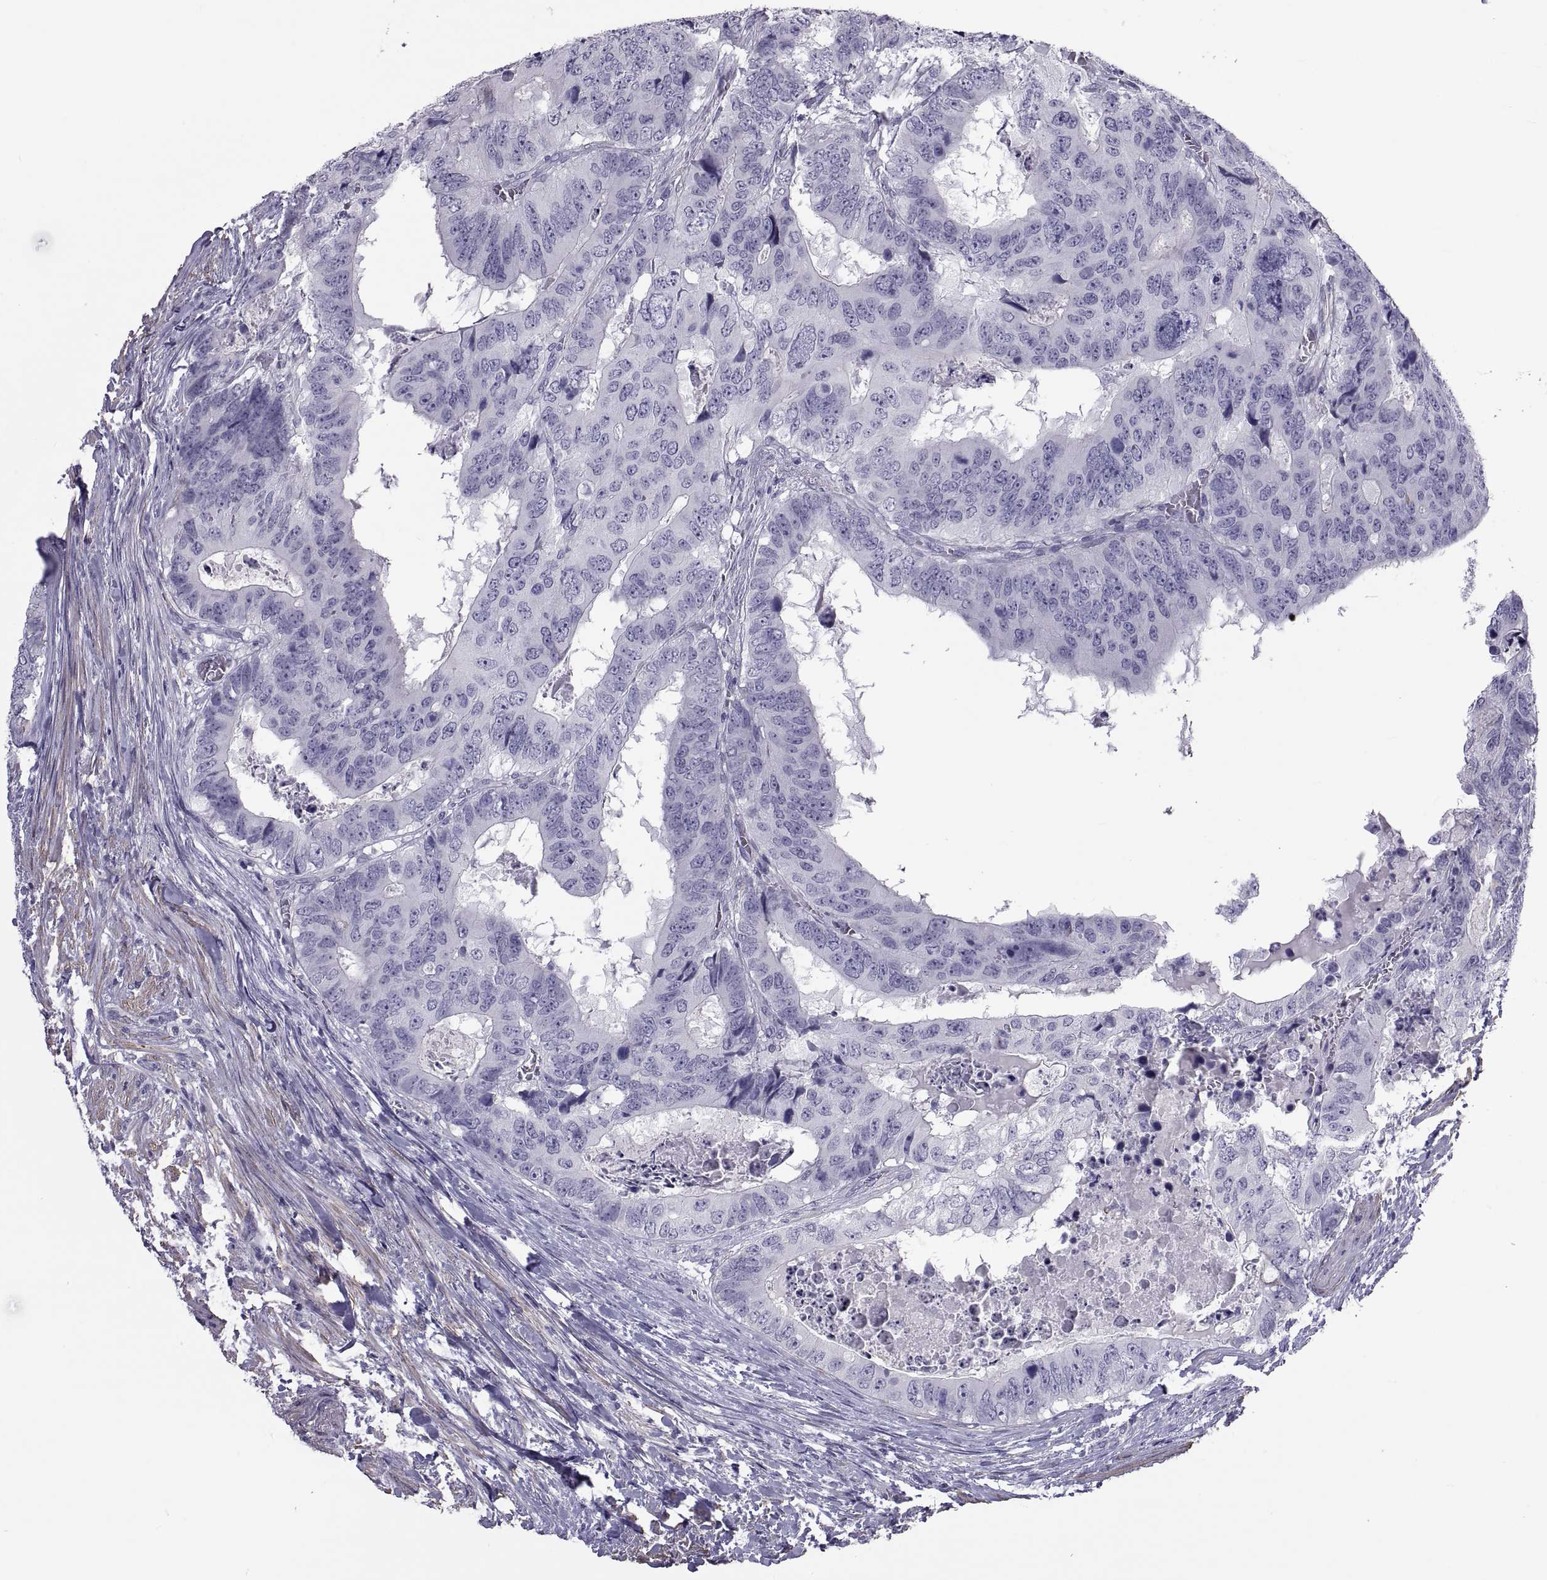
{"staining": {"intensity": "negative", "quantity": "none", "location": "none"}, "tissue": "colorectal cancer", "cell_type": "Tumor cells", "image_type": "cancer", "snomed": [{"axis": "morphology", "description": "Adenocarcinoma, NOS"}, {"axis": "topography", "description": "Colon"}], "caption": "High magnification brightfield microscopy of colorectal adenocarcinoma stained with DAB (3,3'-diaminobenzidine) (brown) and counterstained with hematoxylin (blue): tumor cells show no significant positivity.", "gene": "MAGEB1", "patient": {"sex": "male", "age": 79}}